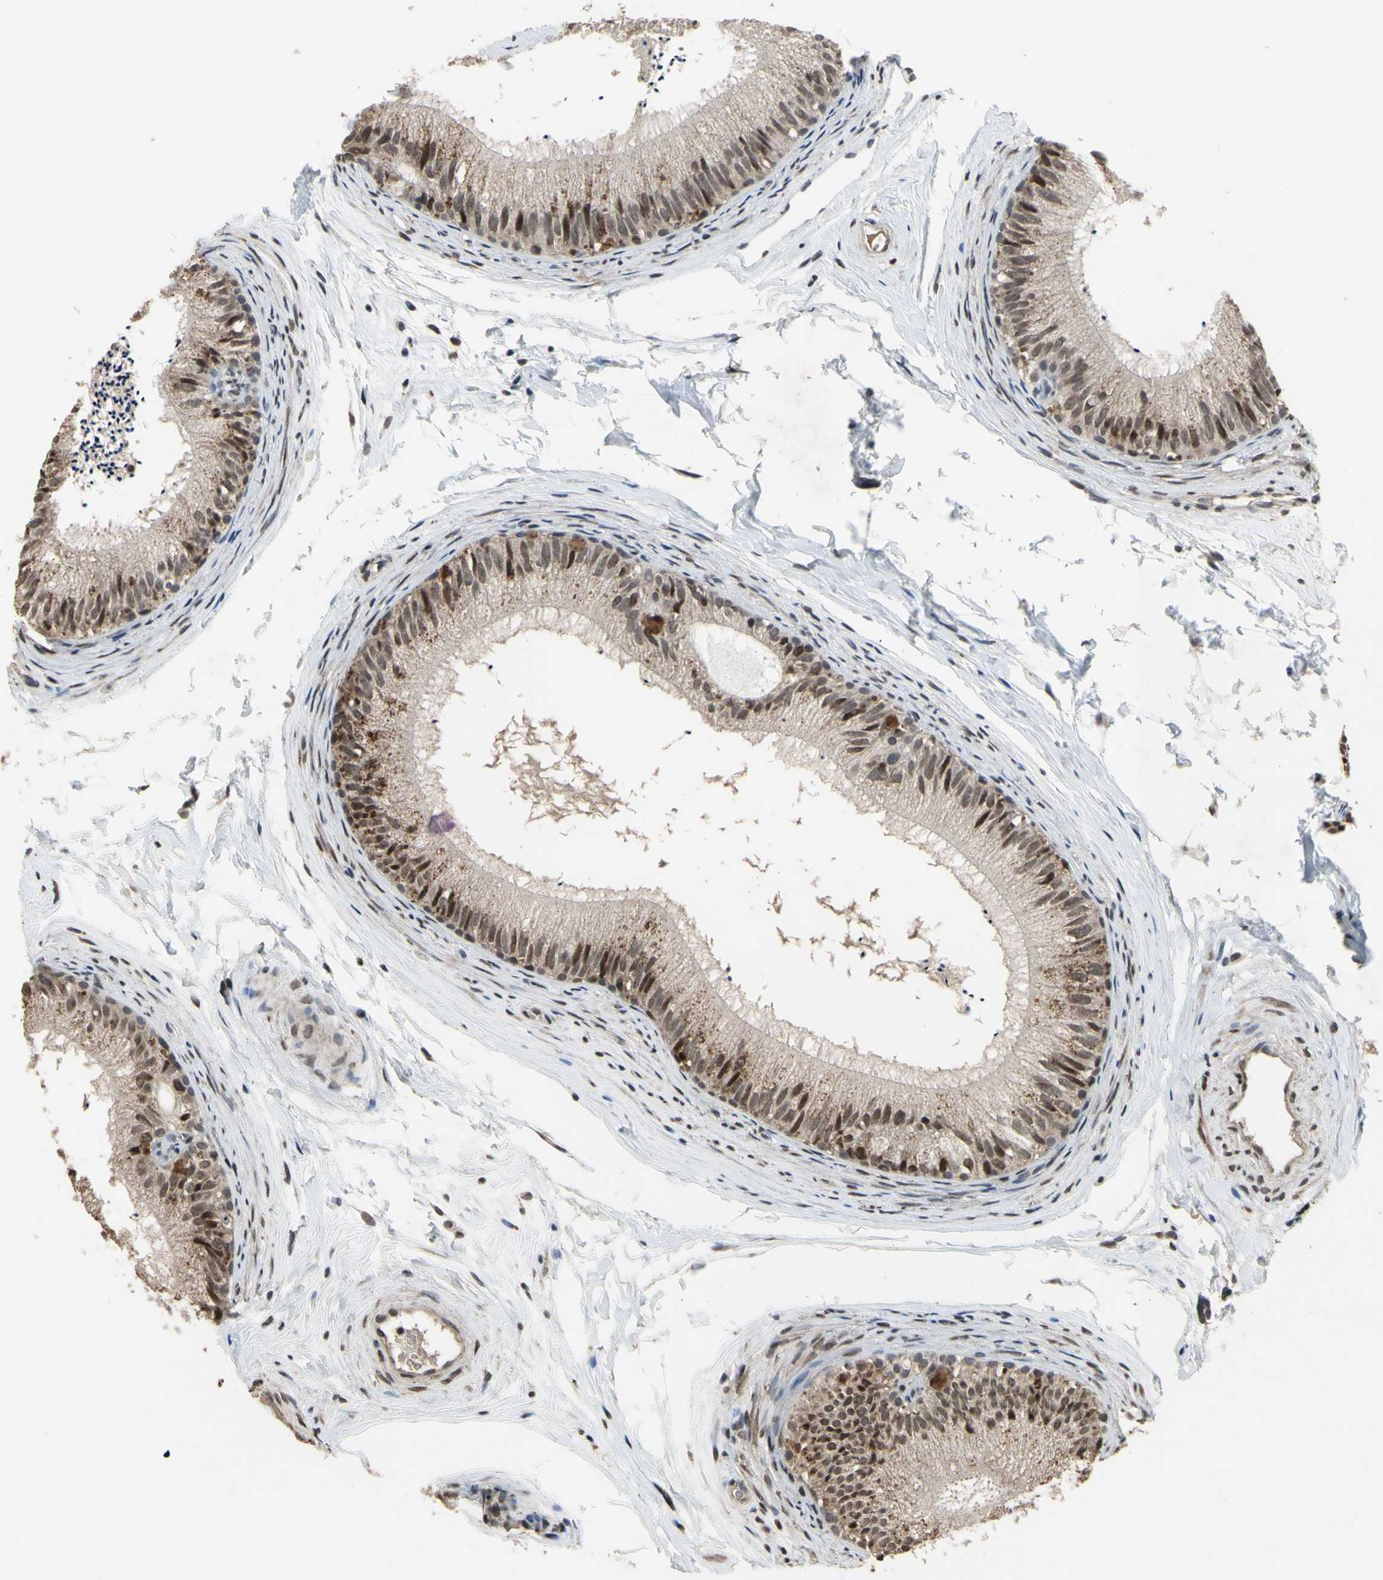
{"staining": {"intensity": "moderate", "quantity": ">75%", "location": "cytoplasmic/membranous,nuclear"}, "tissue": "epididymis", "cell_type": "Glandular cells", "image_type": "normal", "snomed": [{"axis": "morphology", "description": "Normal tissue, NOS"}, {"axis": "topography", "description": "Epididymis"}], "caption": "A medium amount of moderate cytoplasmic/membranous,nuclear positivity is seen in about >75% of glandular cells in normal epididymis.", "gene": "ZNF174", "patient": {"sex": "male", "age": 56}}